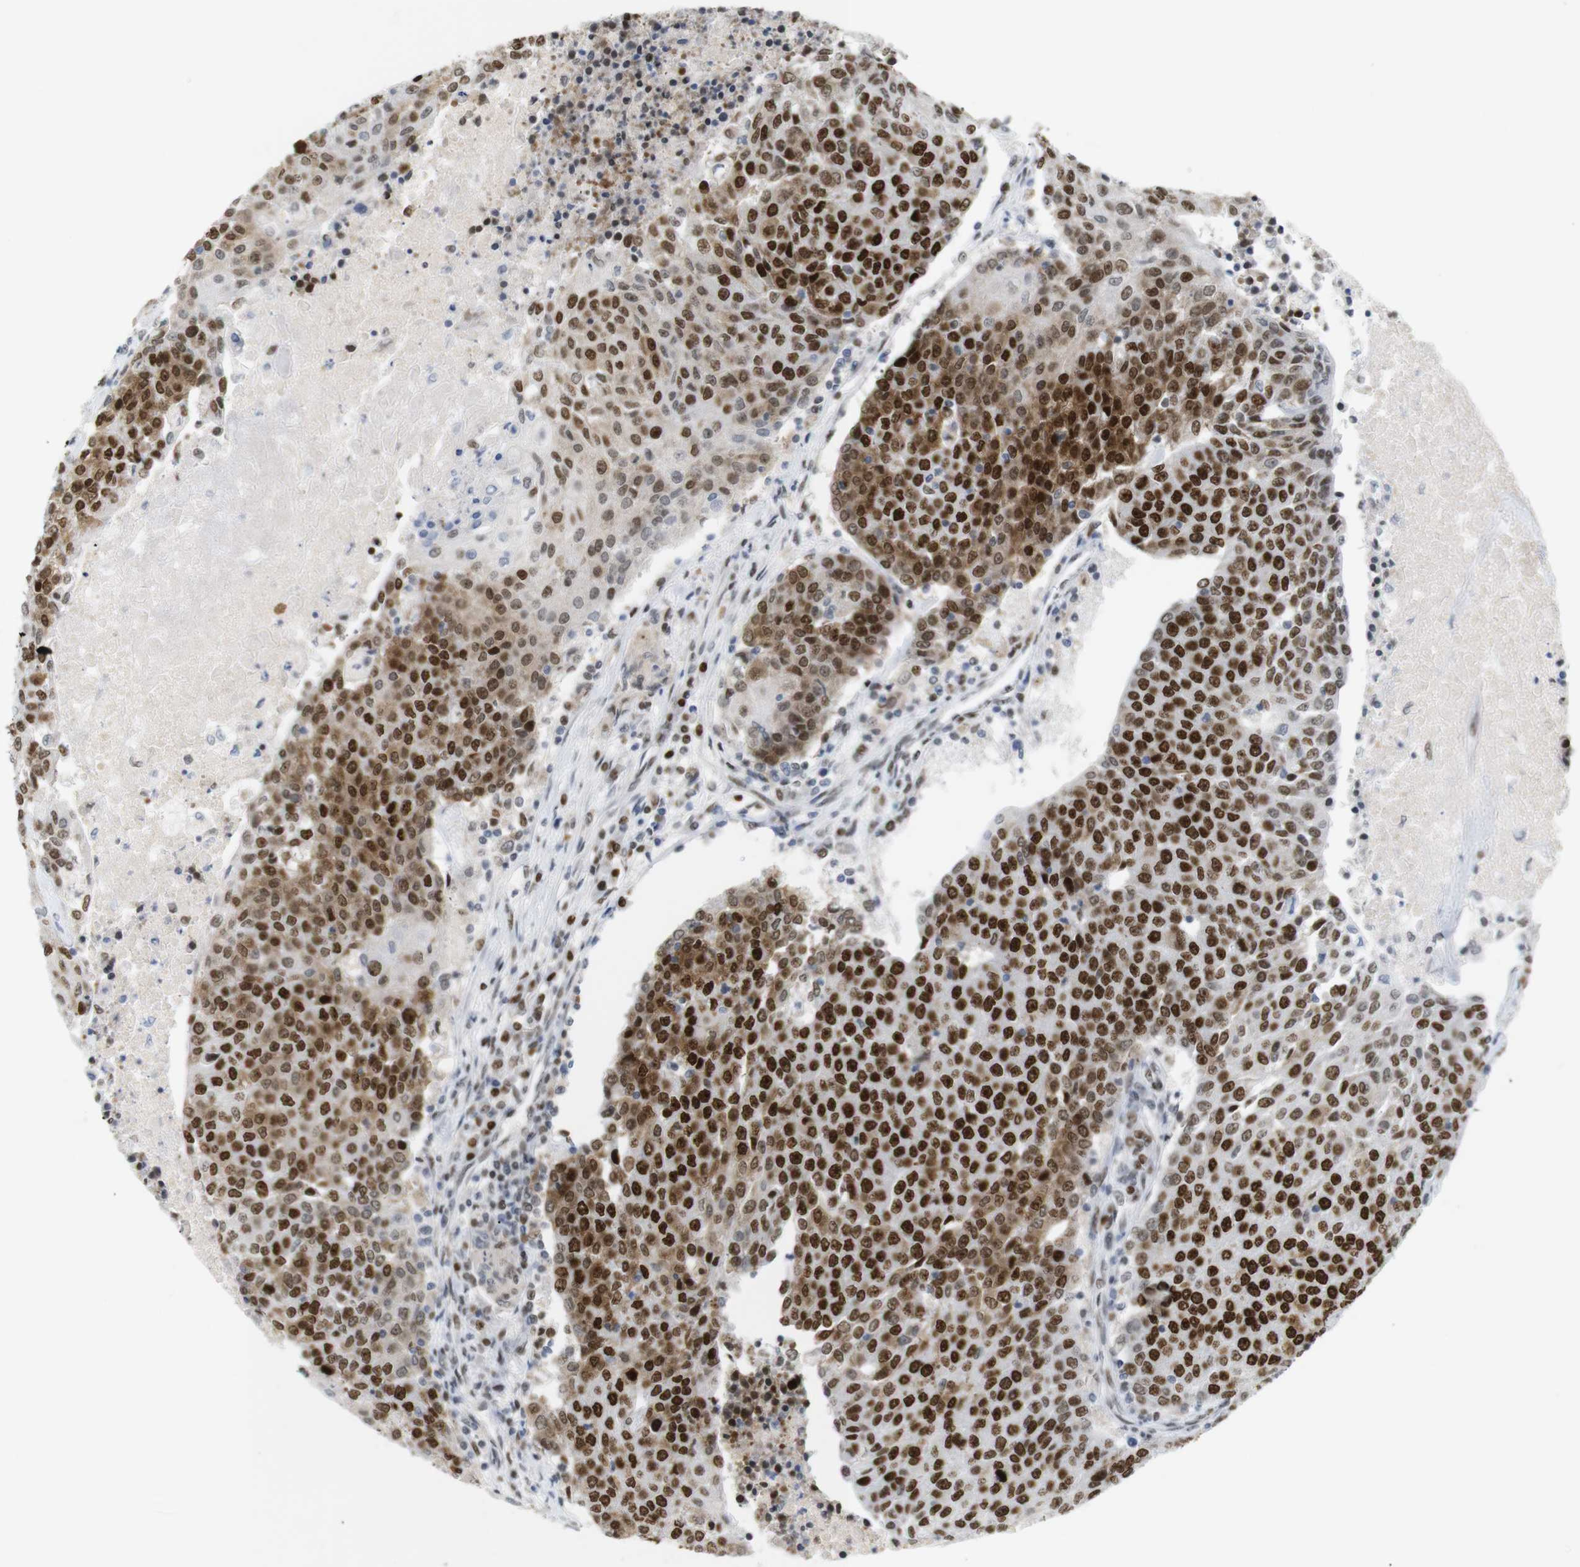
{"staining": {"intensity": "strong", "quantity": ">75%", "location": "cytoplasmic/membranous,nuclear"}, "tissue": "urothelial cancer", "cell_type": "Tumor cells", "image_type": "cancer", "snomed": [{"axis": "morphology", "description": "Urothelial carcinoma, High grade"}, {"axis": "topography", "description": "Urinary bladder"}], "caption": "Immunohistochemistry micrograph of urothelial cancer stained for a protein (brown), which exhibits high levels of strong cytoplasmic/membranous and nuclear staining in approximately >75% of tumor cells.", "gene": "RIOX2", "patient": {"sex": "female", "age": 85}}